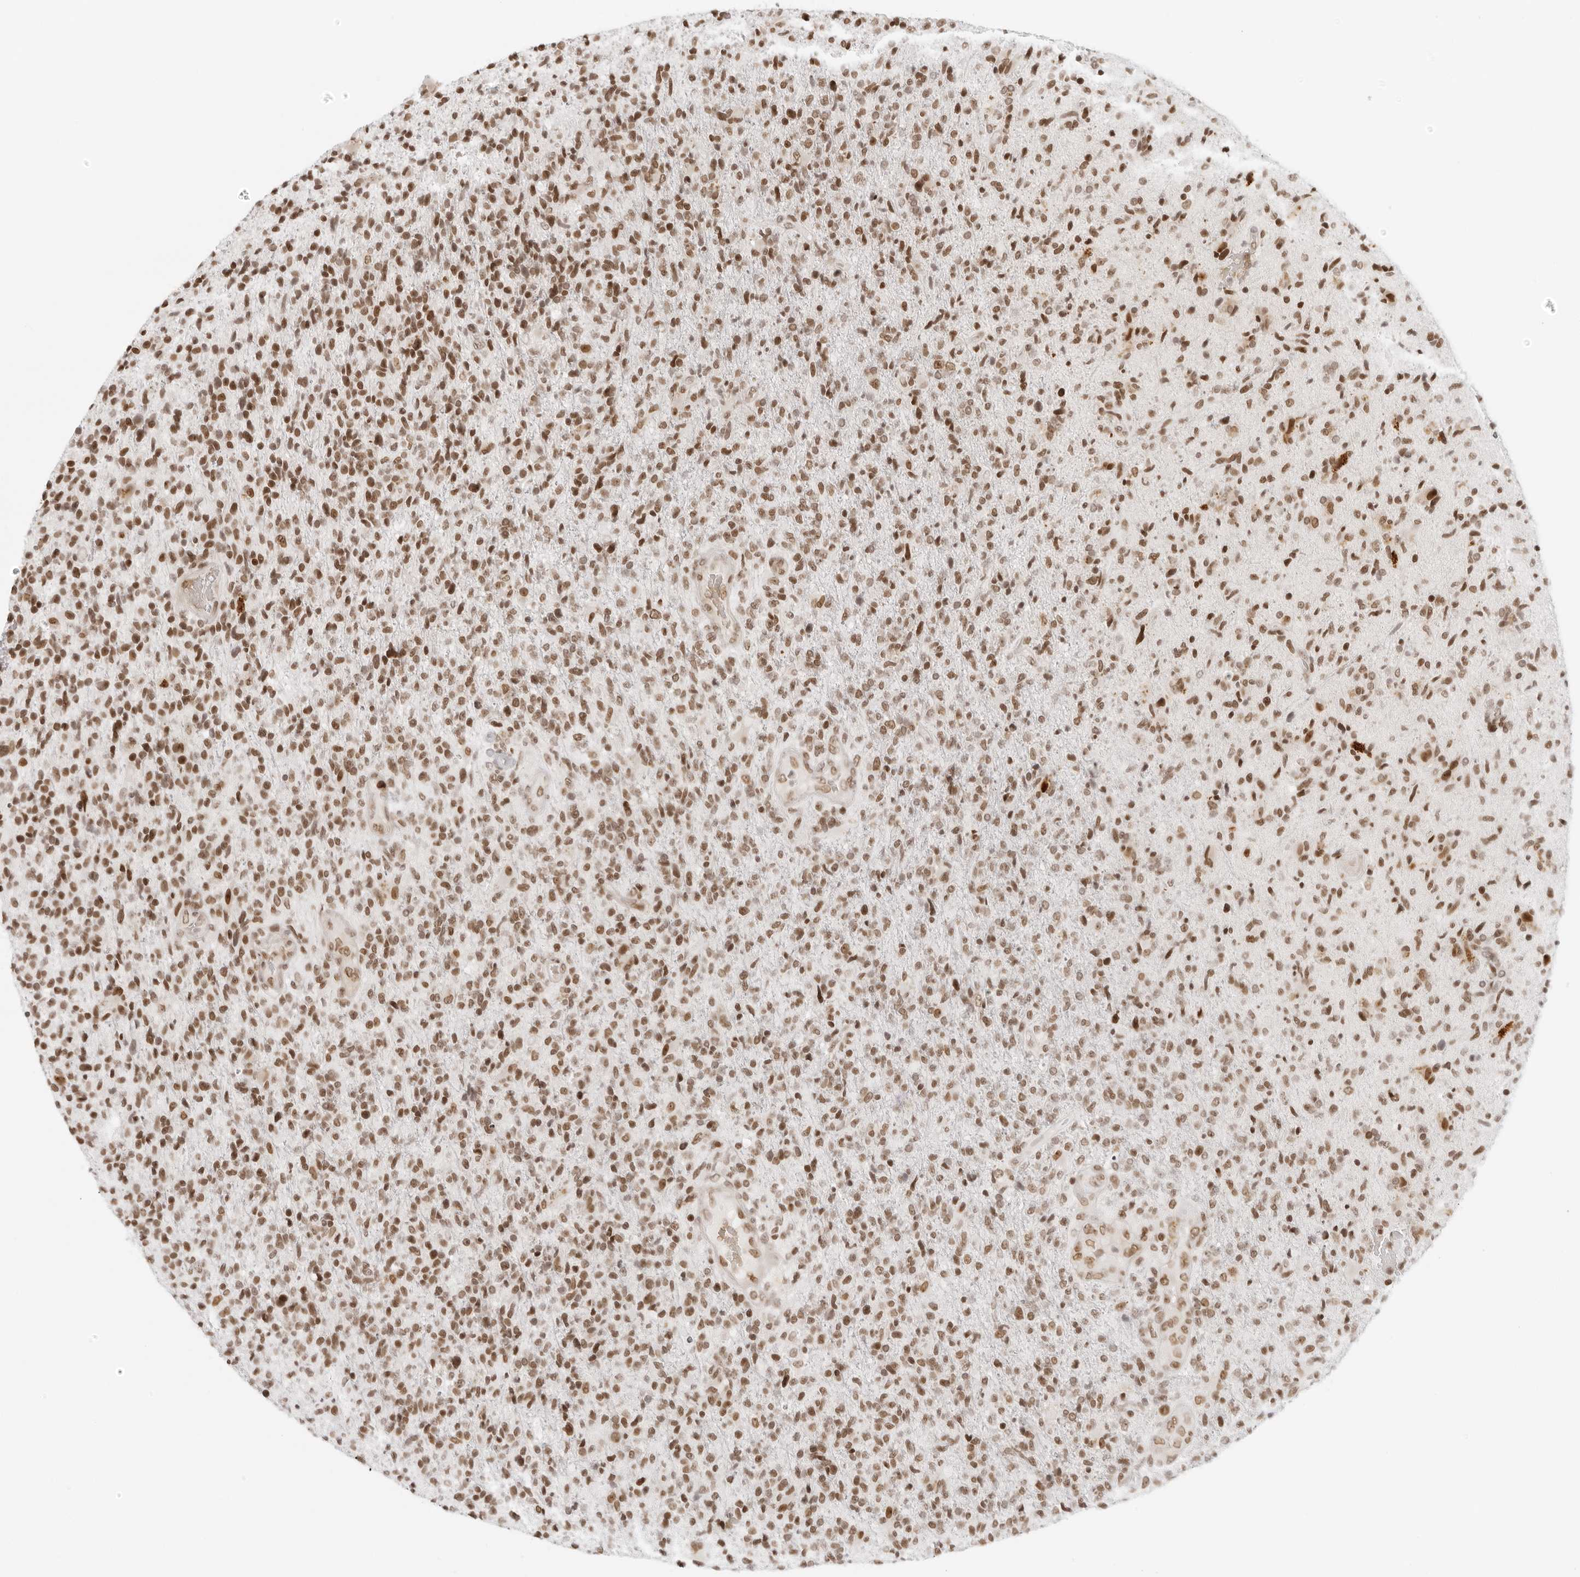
{"staining": {"intensity": "moderate", "quantity": ">75%", "location": "nuclear"}, "tissue": "glioma", "cell_type": "Tumor cells", "image_type": "cancer", "snomed": [{"axis": "morphology", "description": "Glioma, malignant, High grade"}, {"axis": "topography", "description": "Brain"}], "caption": "High-grade glioma (malignant) tissue shows moderate nuclear positivity in approximately >75% of tumor cells, visualized by immunohistochemistry.", "gene": "RCC1", "patient": {"sex": "male", "age": 72}}